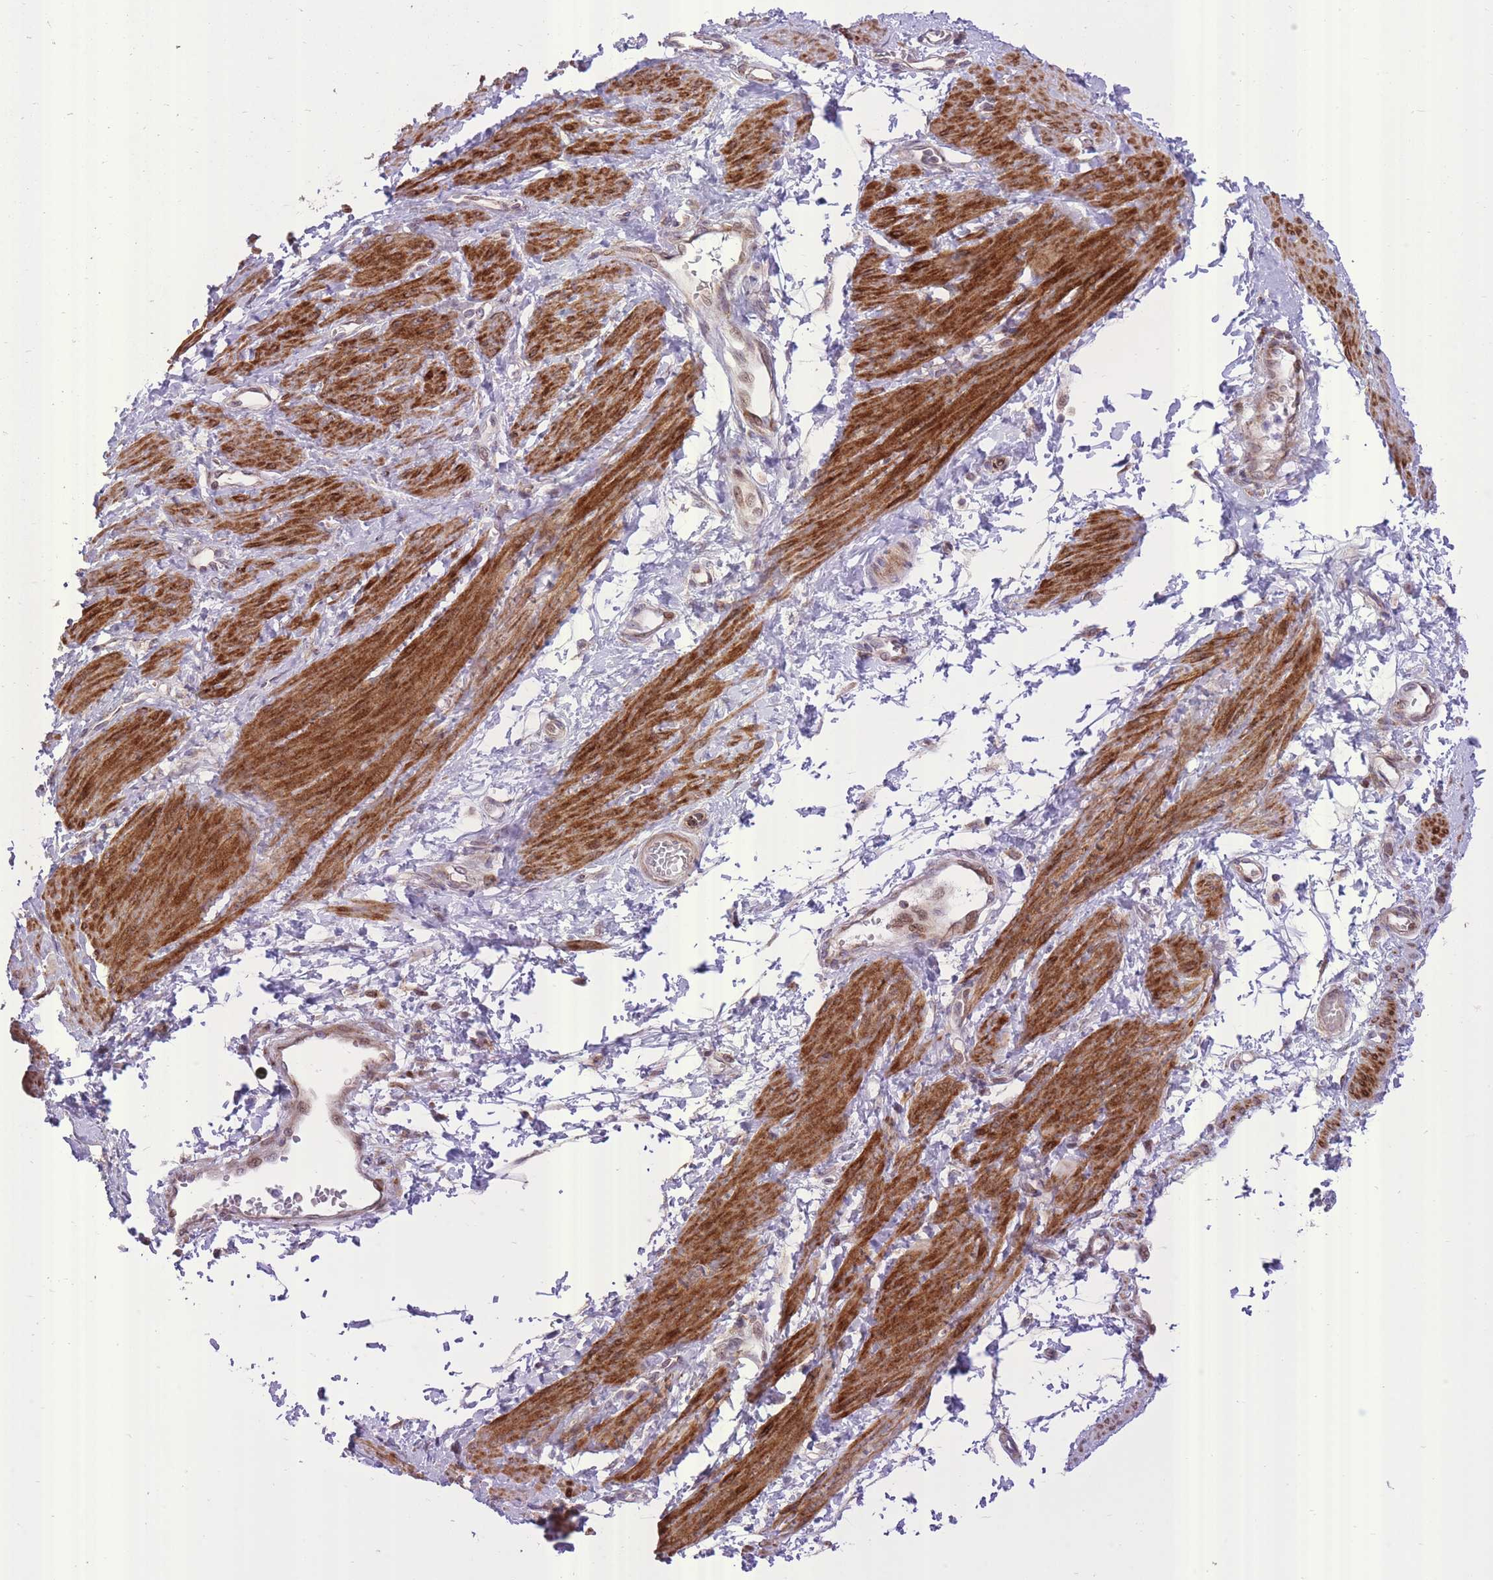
{"staining": {"intensity": "strong", "quantity": ">75%", "location": "cytoplasmic/membranous"}, "tissue": "smooth muscle", "cell_type": "Smooth muscle cells", "image_type": "normal", "snomed": [{"axis": "morphology", "description": "Normal tissue, NOS"}, {"axis": "topography", "description": "Smooth muscle"}, {"axis": "topography", "description": "Uterus"}], "caption": "Protein staining by immunohistochemistry exhibits strong cytoplasmic/membranous expression in about >75% of smooth muscle cells in normal smooth muscle. The protein is stained brown, and the nuclei are stained in blue (DAB IHC with brightfield microscopy, high magnification).", "gene": "SLC4A4", "patient": {"sex": "female", "age": 39}}